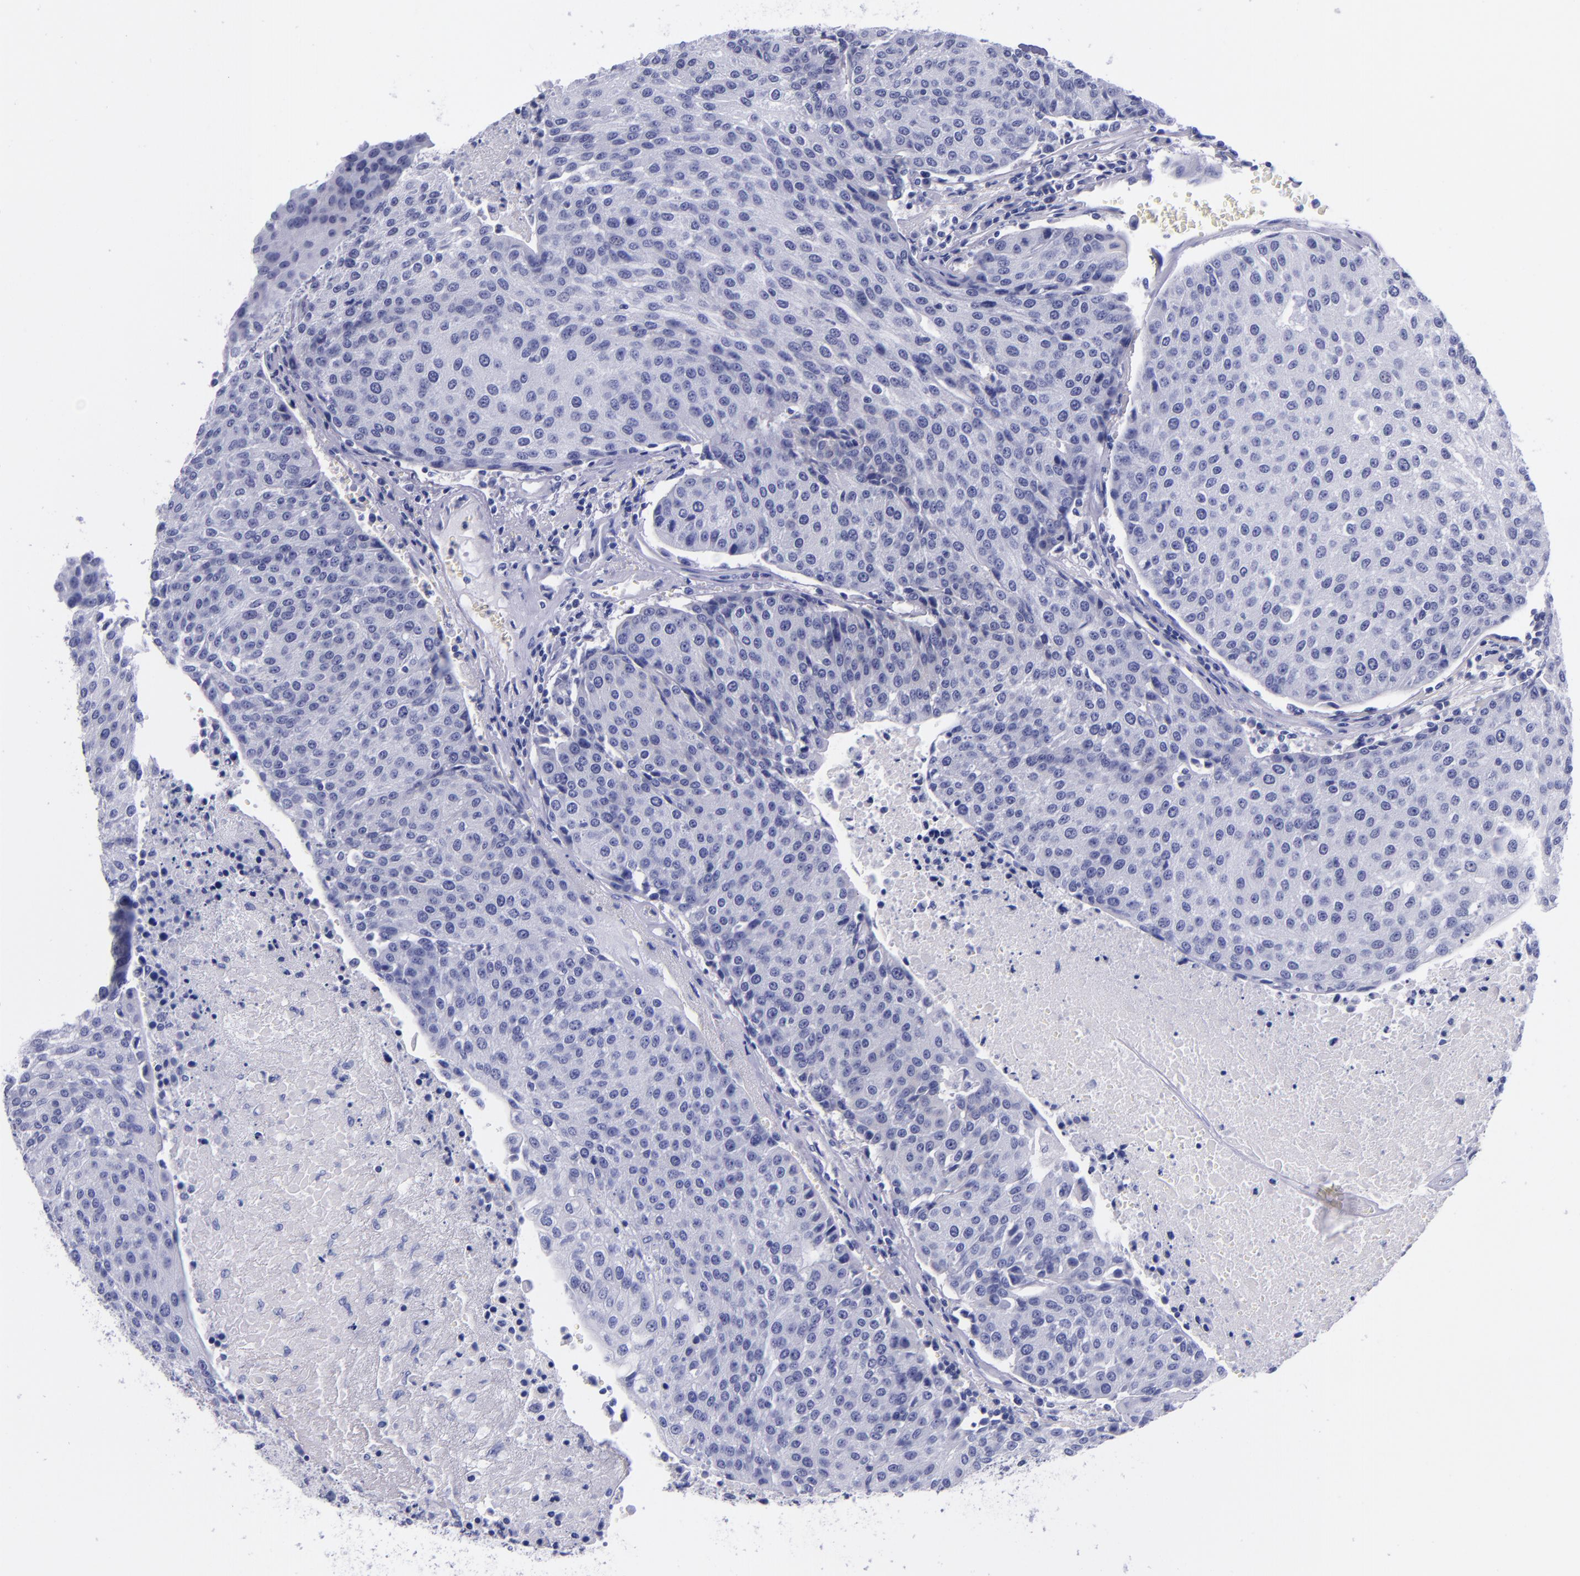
{"staining": {"intensity": "negative", "quantity": "none", "location": "none"}, "tissue": "urothelial cancer", "cell_type": "Tumor cells", "image_type": "cancer", "snomed": [{"axis": "morphology", "description": "Urothelial carcinoma, High grade"}, {"axis": "topography", "description": "Urinary bladder"}], "caption": "Tumor cells show no significant positivity in urothelial carcinoma (high-grade). (Stains: DAB (3,3'-diaminobenzidine) immunohistochemistry with hematoxylin counter stain, Microscopy: brightfield microscopy at high magnification).", "gene": "SV2A", "patient": {"sex": "female", "age": 85}}